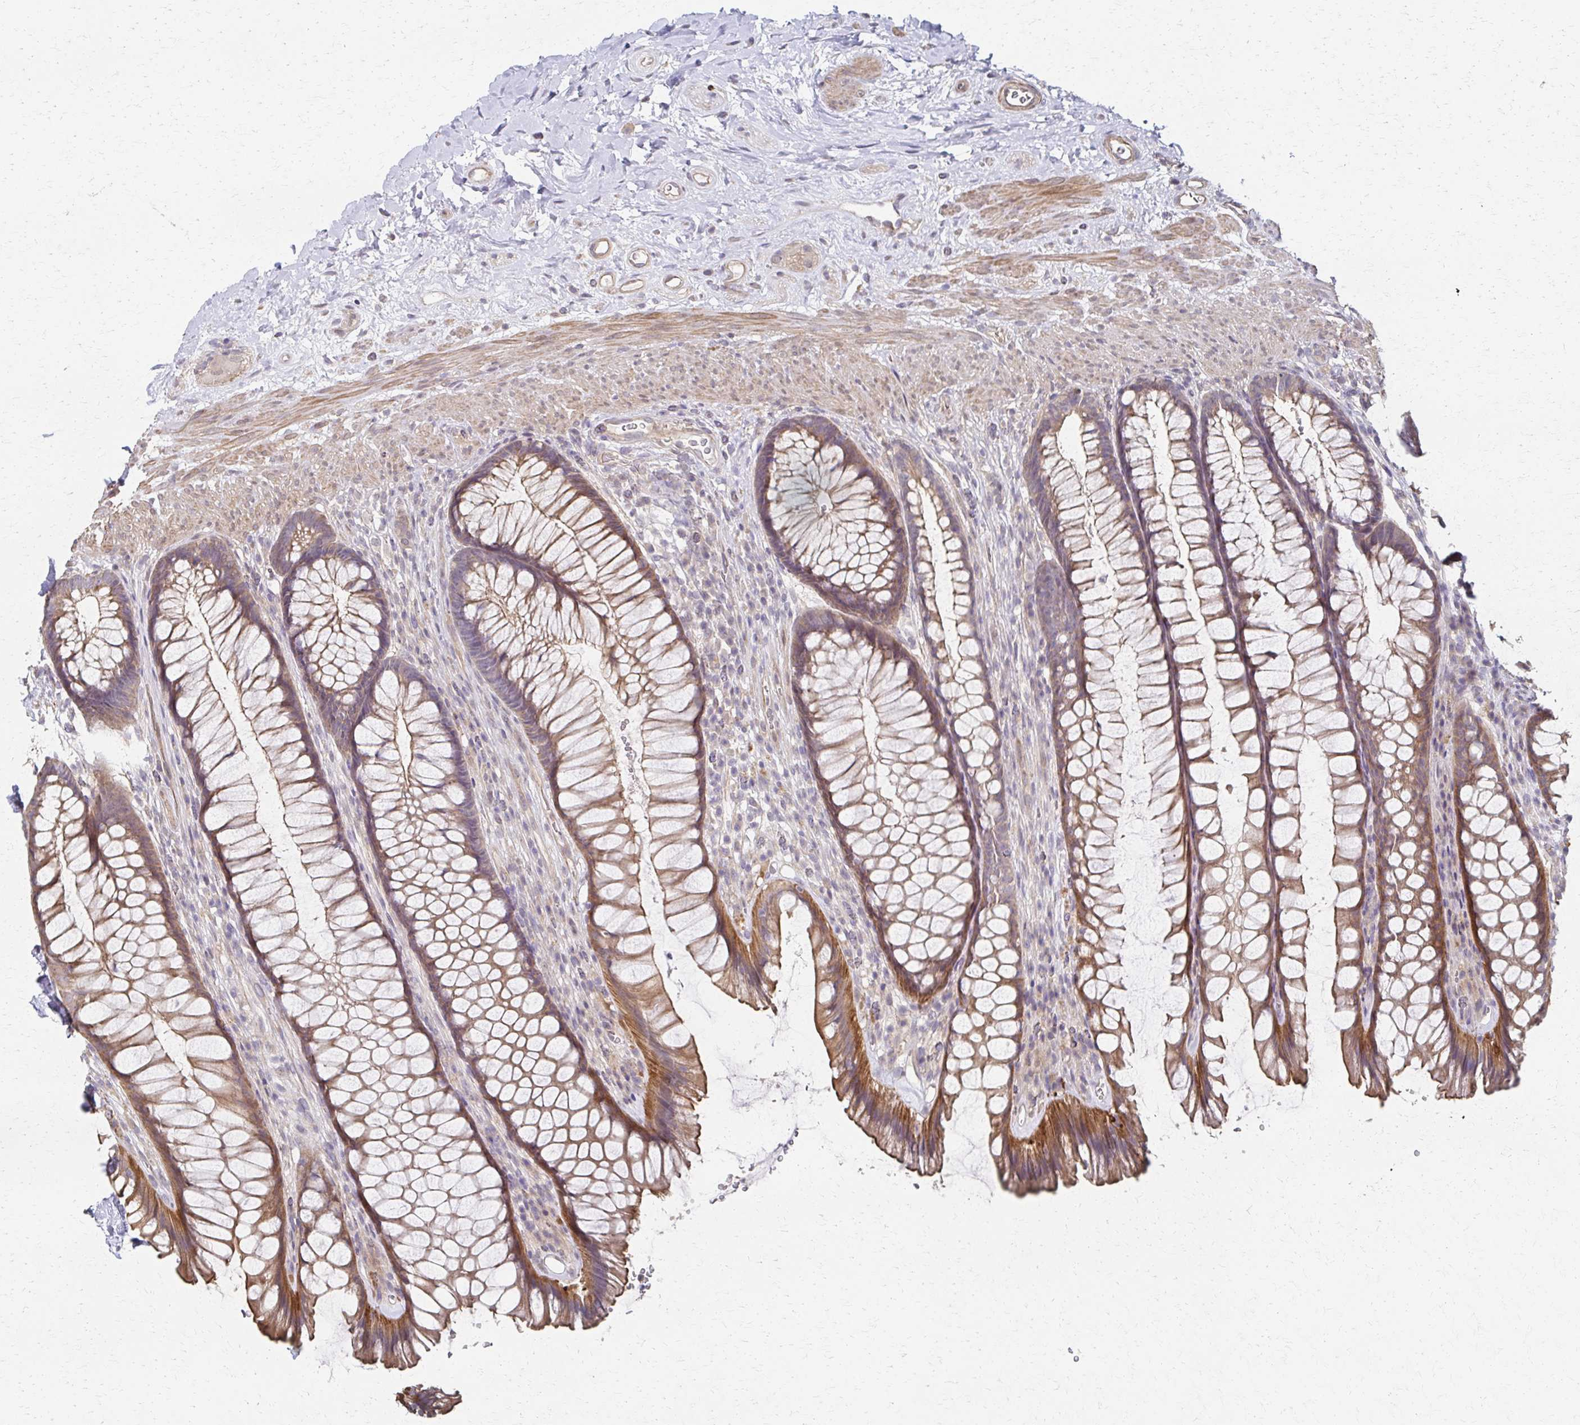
{"staining": {"intensity": "moderate", "quantity": ">75%", "location": "cytoplasmic/membranous"}, "tissue": "rectum", "cell_type": "Glandular cells", "image_type": "normal", "snomed": [{"axis": "morphology", "description": "Normal tissue, NOS"}, {"axis": "topography", "description": "Rectum"}], "caption": "Benign rectum was stained to show a protein in brown. There is medium levels of moderate cytoplasmic/membranous positivity in approximately >75% of glandular cells.", "gene": "EOLA1", "patient": {"sex": "male", "age": 53}}